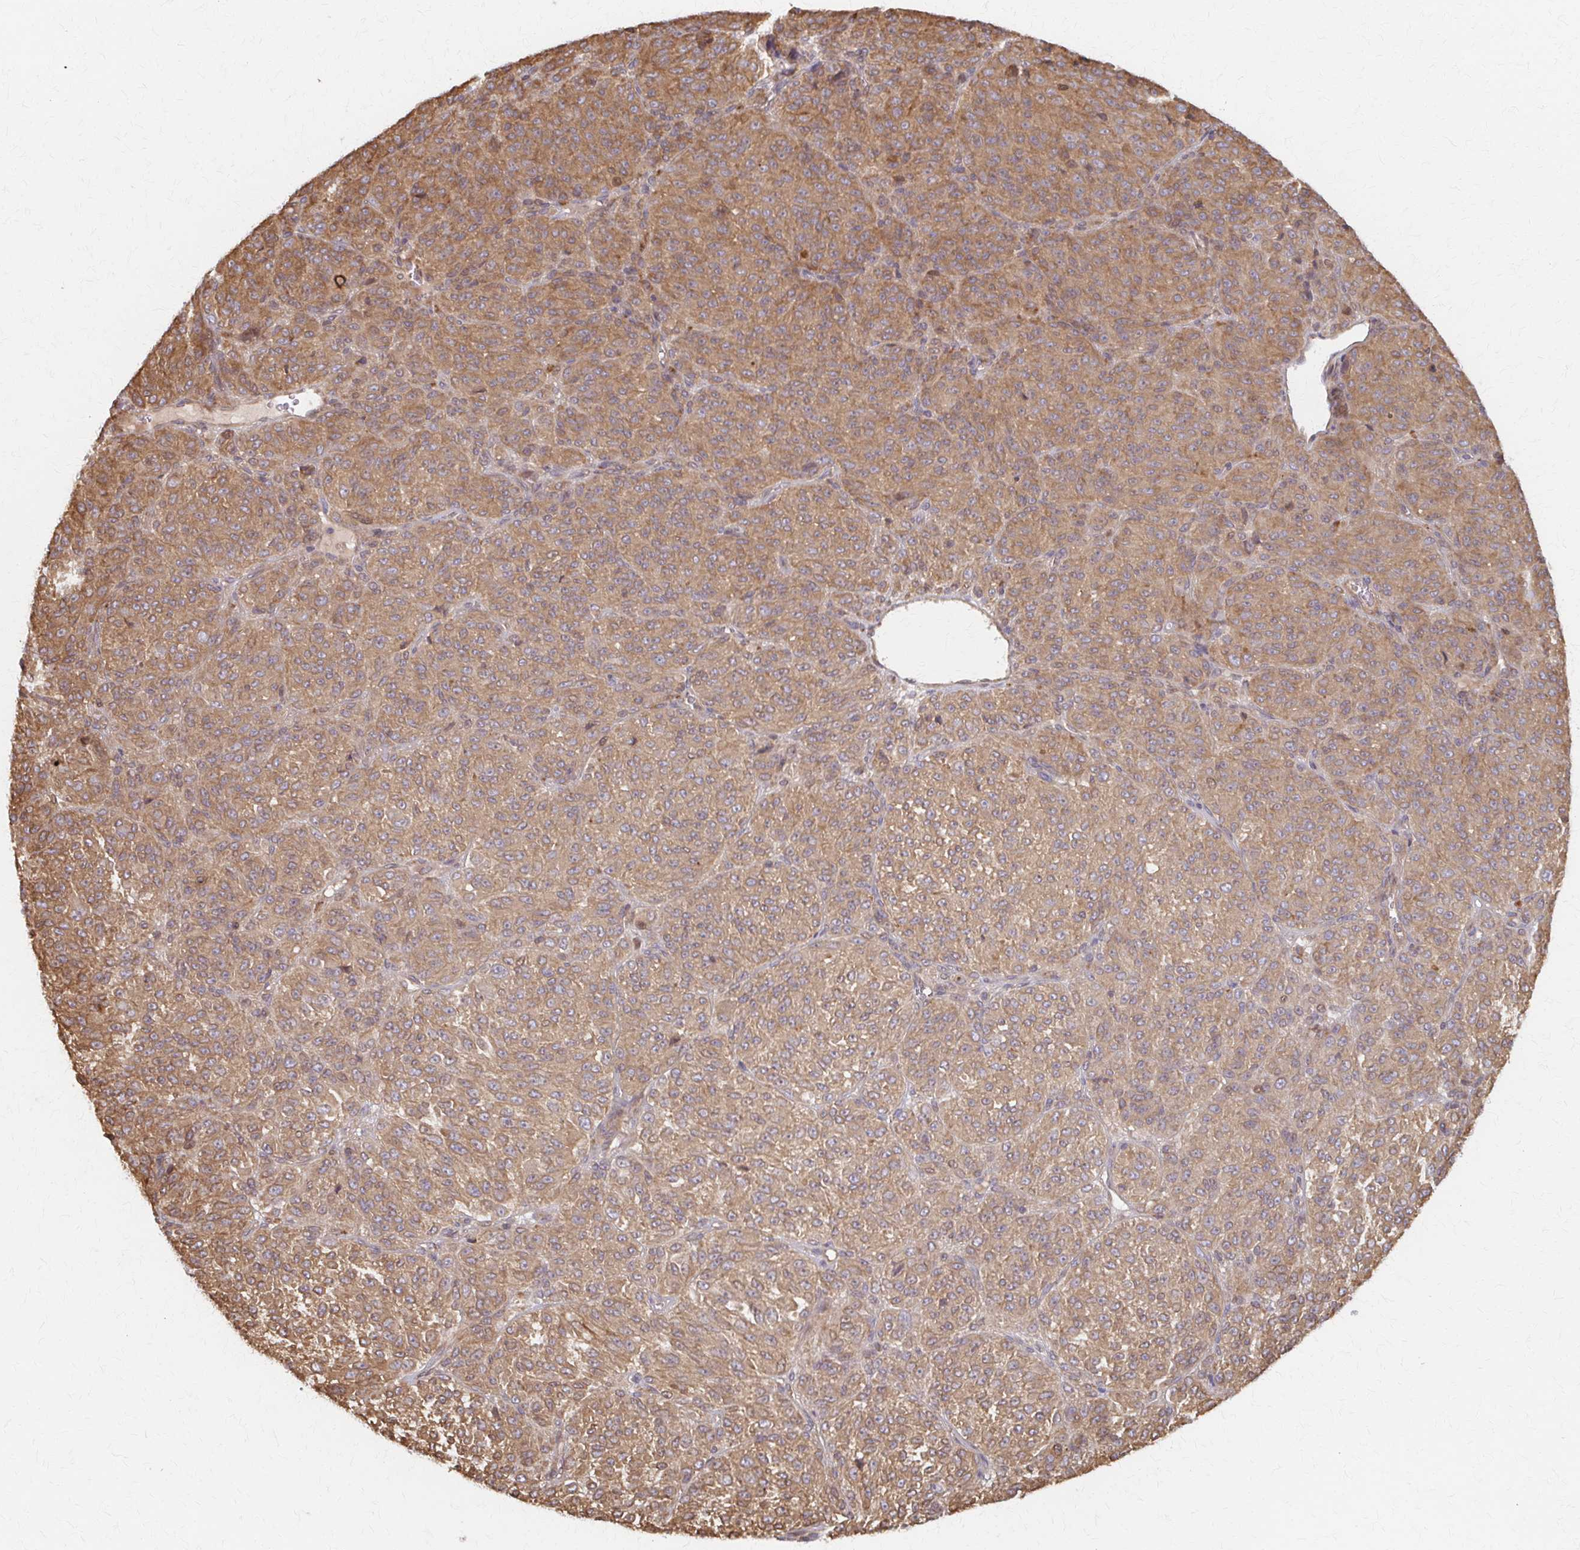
{"staining": {"intensity": "moderate", "quantity": ">75%", "location": "cytoplasmic/membranous"}, "tissue": "melanoma", "cell_type": "Tumor cells", "image_type": "cancer", "snomed": [{"axis": "morphology", "description": "Malignant melanoma, Metastatic site"}, {"axis": "topography", "description": "Brain"}], "caption": "IHC of human malignant melanoma (metastatic site) displays medium levels of moderate cytoplasmic/membranous expression in about >75% of tumor cells.", "gene": "ARHGAP35", "patient": {"sex": "female", "age": 56}}